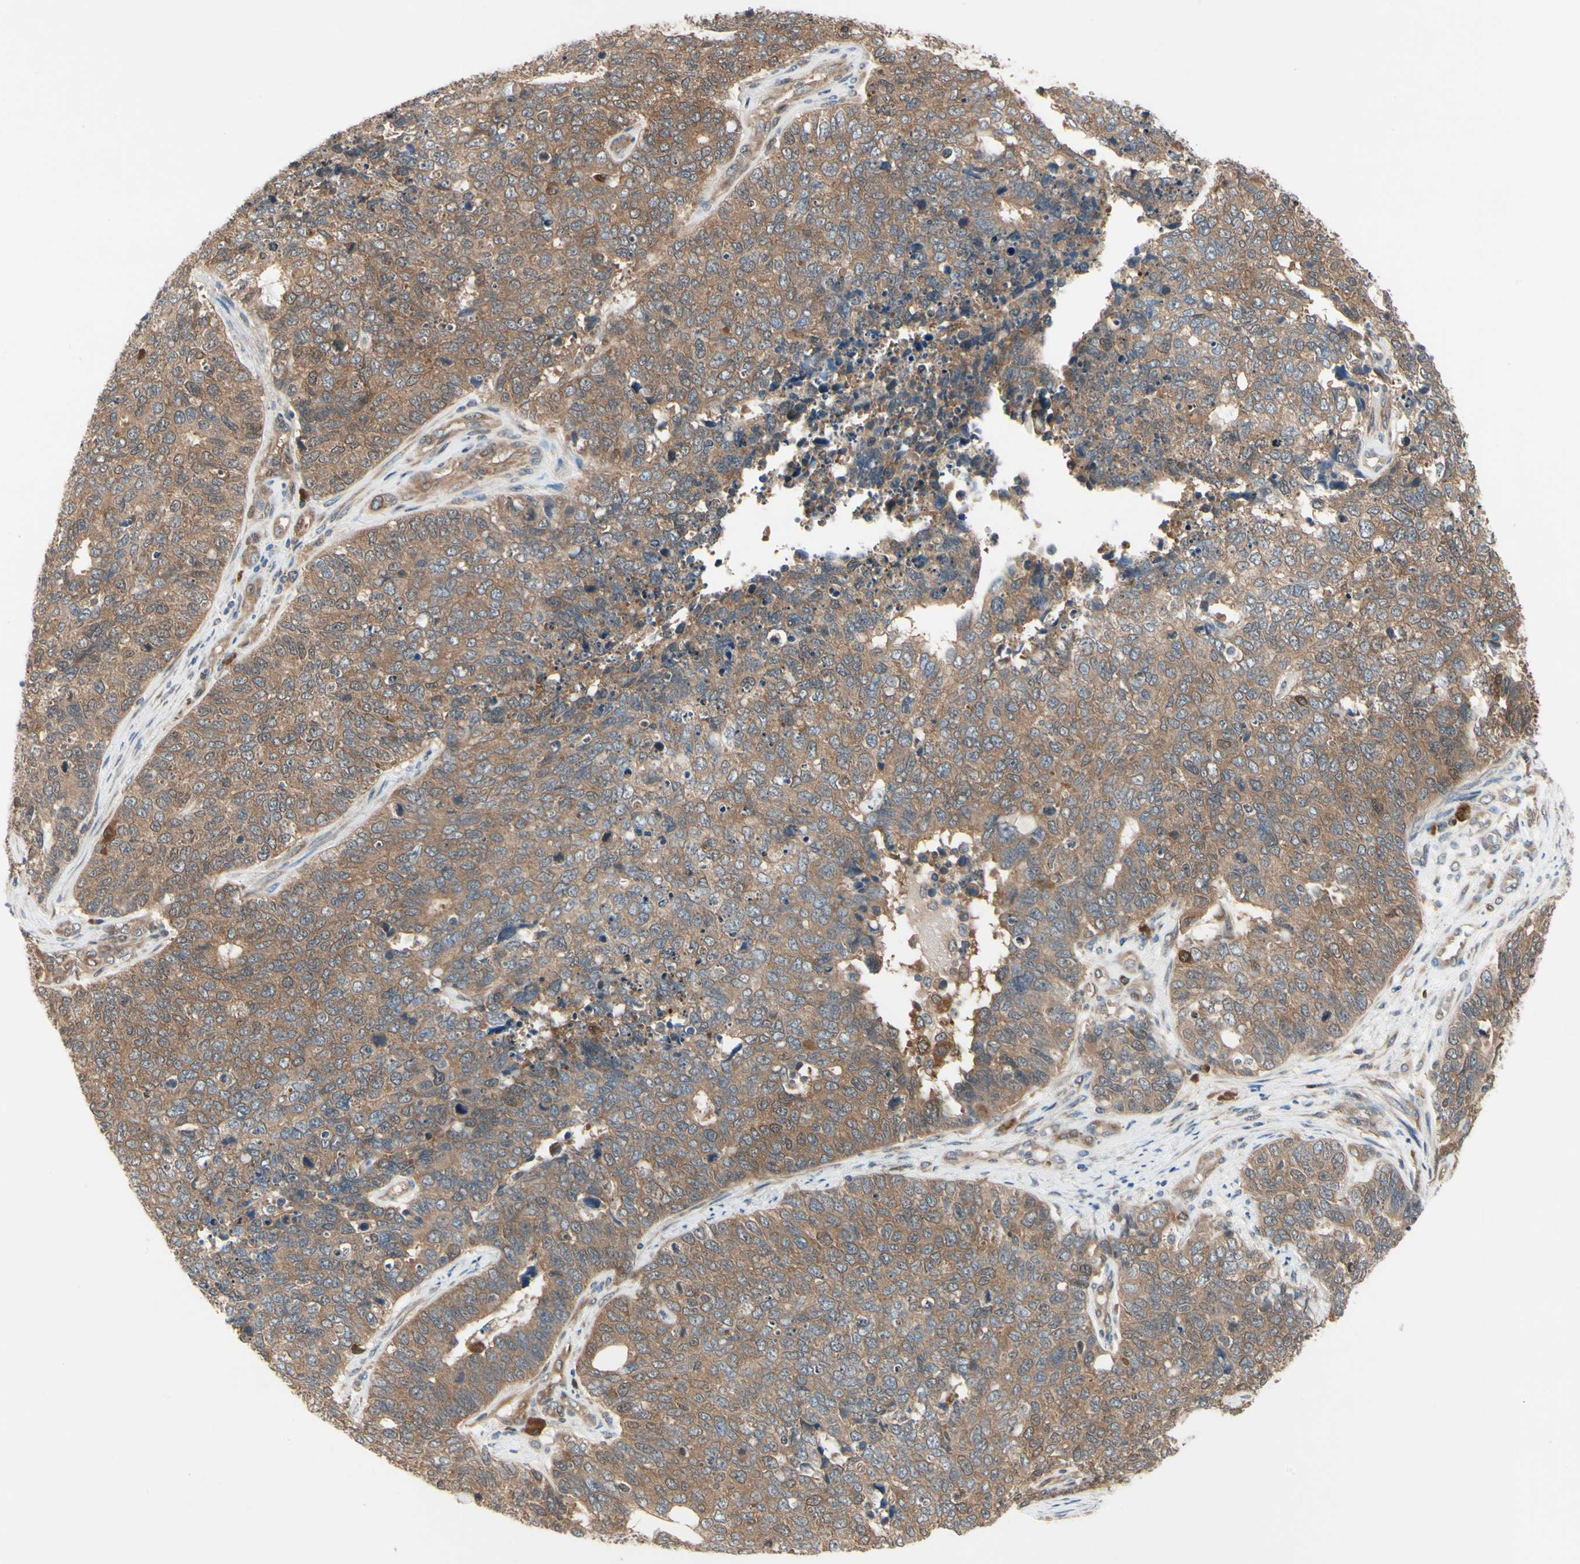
{"staining": {"intensity": "moderate", "quantity": ">75%", "location": "cytoplasmic/membranous"}, "tissue": "cervical cancer", "cell_type": "Tumor cells", "image_type": "cancer", "snomed": [{"axis": "morphology", "description": "Squamous cell carcinoma, NOS"}, {"axis": "topography", "description": "Cervix"}], "caption": "Squamous cell carcinoma (cervical) stained for a protein exhibits moderate cytoplasmic/membranous positivity in tumor cells.", "gene": "NME1-NME2", "patient": {"sex": "female", "age": 63}}